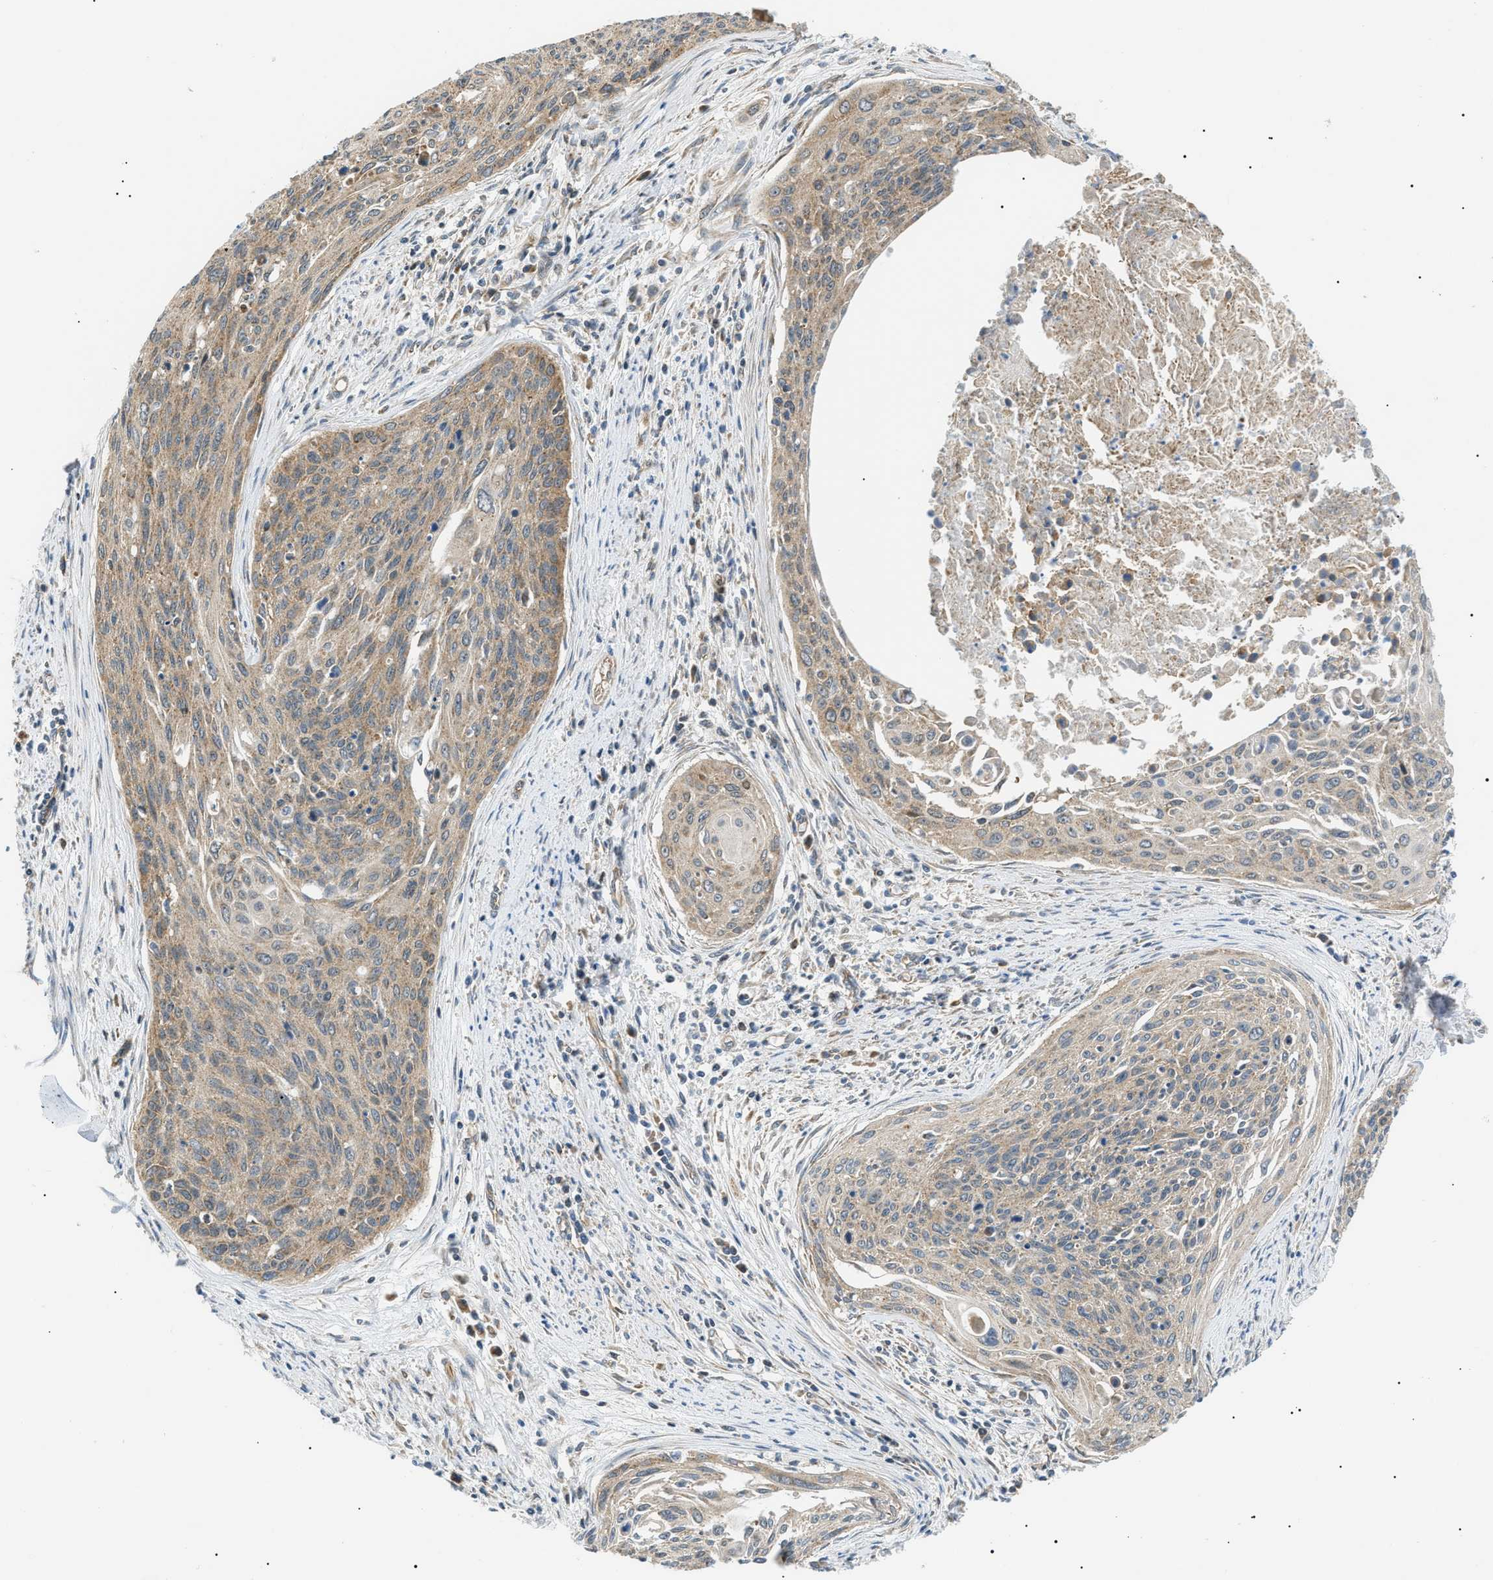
{"staining": {"intensity": "moderate", "quantity": ">75%", "location": "cytoplasmic/membranous"}, "tissue": "cervical cancer", "cell_type": "Tumor cells", "image_type": "cancer", "snomed": [{"axis": "morphology", "description": "Squamous cell carcinoma, NOS"}, {"axis": "topography", "description": "Cervix"}], "caption": "This histopathology image reveals cervical cancer (squamous cell carcinoma) stained with IHC to label a protein in brown. The cytoplasmic/membranous of tumor cells show moderate positivity for the protein. Nuclei are counter-stained blue.", "gene": "SRPK1", "patient": {"sex": "female", "age": 55}}